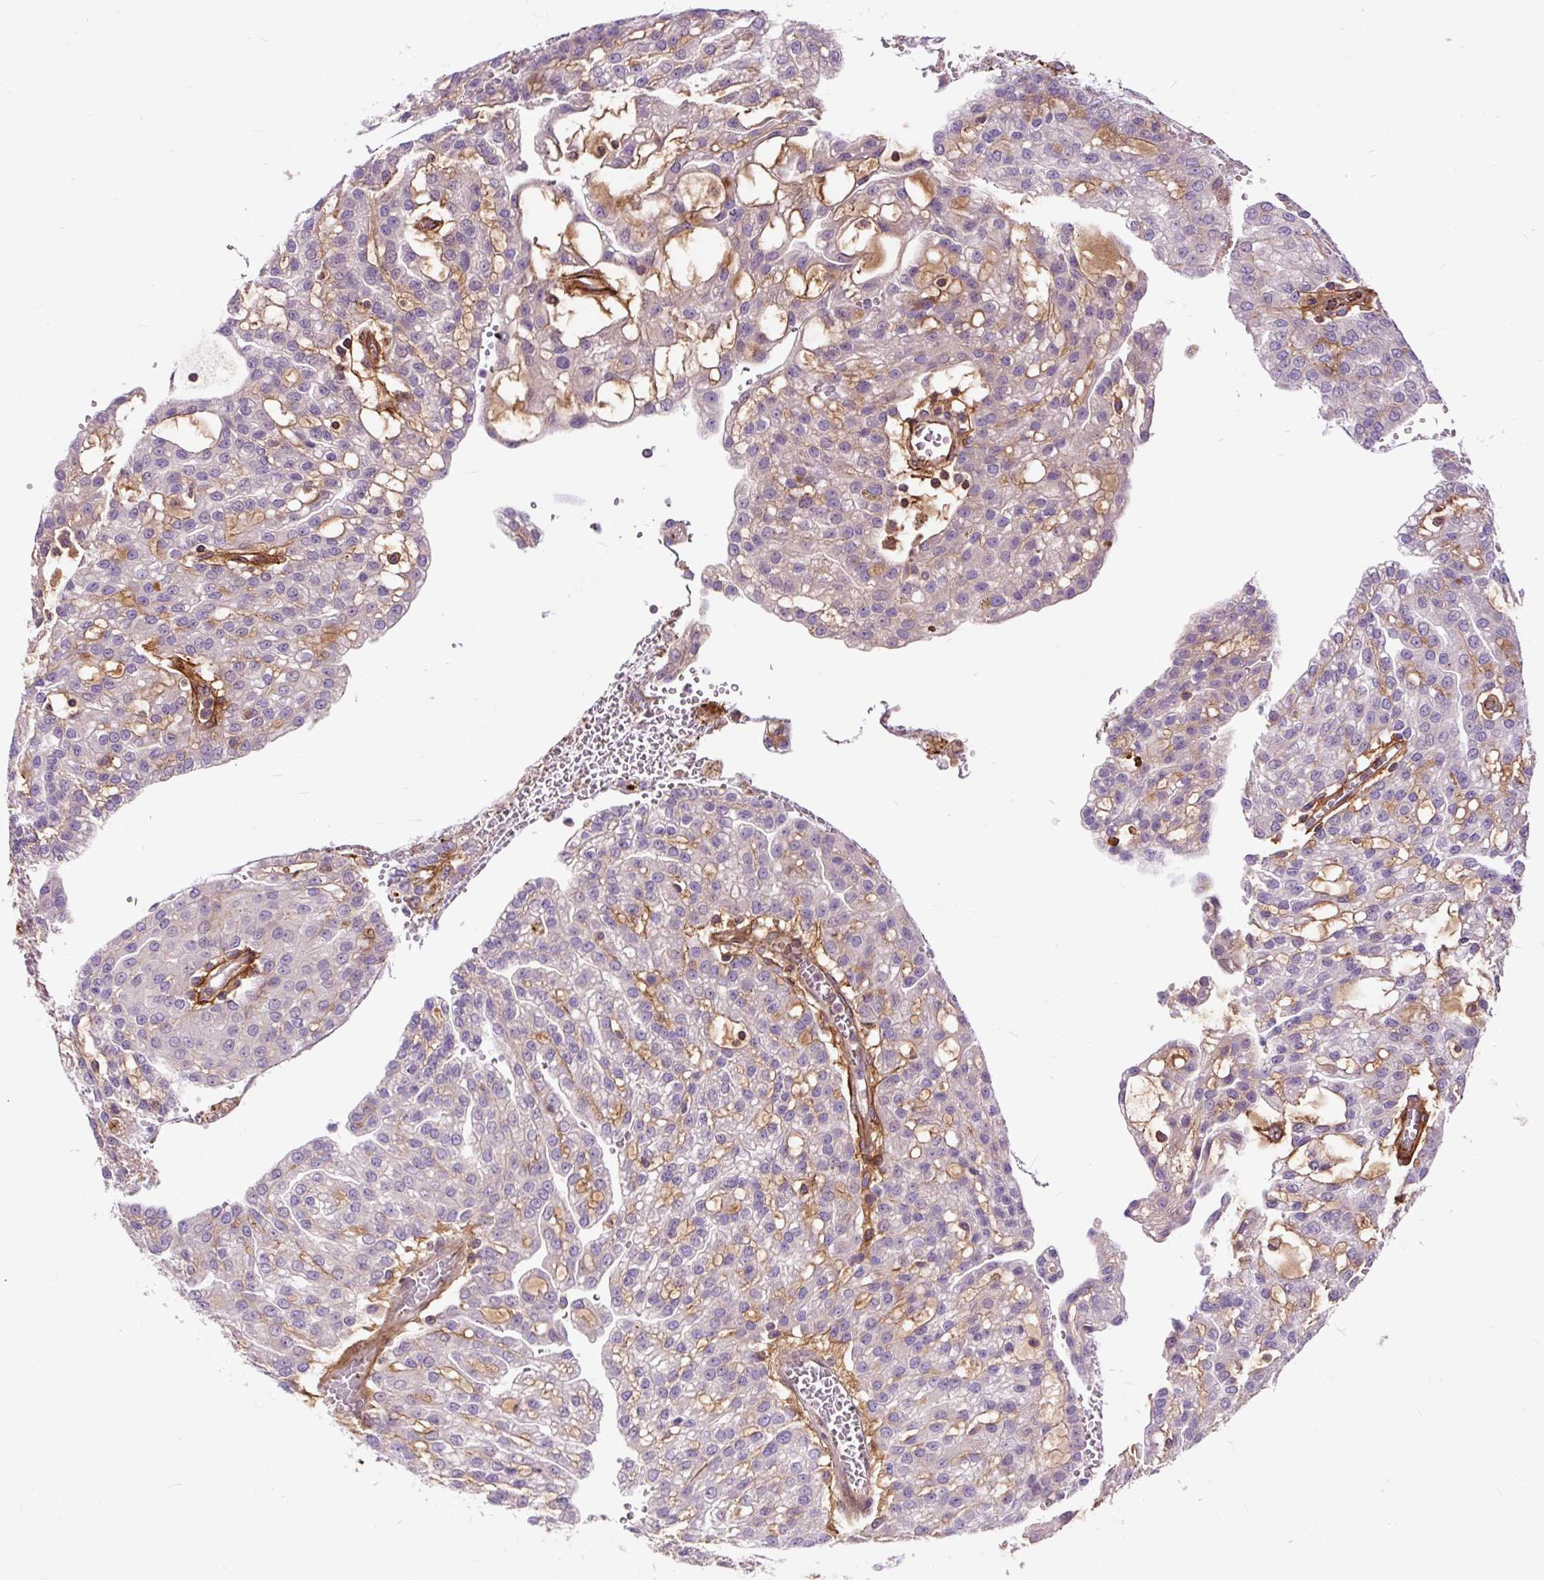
{"staining": {"intensity": "weak", "quantity": "25%-75%", "location": "cytoplasmic/membranous"}, "tissue": "renal cancer", "cell_type": "Tumor cells", "image_type": "cancer", "snomed": [{"axis": "morphology", "description": "Adenocarcinoma, NOS"}, {"axis": "topography", "description": "Kidney"}], "caption": "Human adenocarcinoma (renal) stained with a protein marker exhibits weak staining in tumor cells.", "gene": "PCDHGB3", "patient": {"sex": "male", "age": 63}}